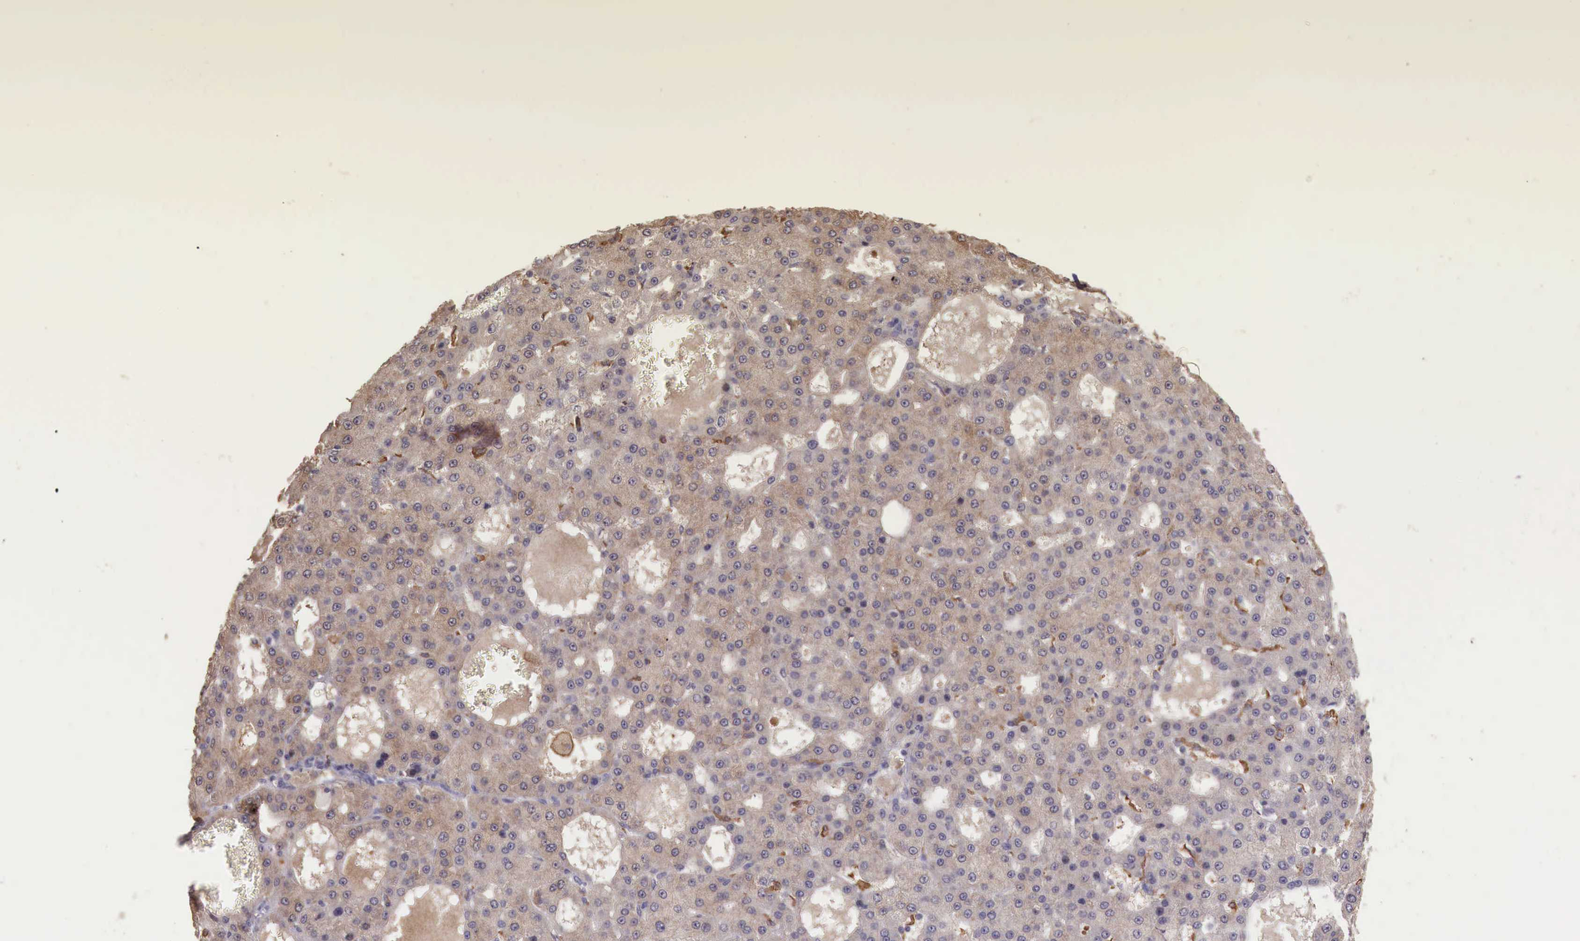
{"staining": {"intensity": "weak", "quantity": "25%-75%", "location": "cytoplasmic/membranous"}, "tissue": "liver cancer", "cell_type": "Tumor cells", "image_type": "cancer", "snomed": [{"axis": "morphology", "description": "Carcinoma, Hepatocellular, NOS"}, {"axis": "topography", "description": "Liver"}], "caption": "Protein staining by immunohistochemistry displays weak cytoplasmic/membranous positivity in about 25%-75% of tumor cells in hepatocellular carcinoma (liver).", "gene": "CHRDL1", "patient": {"sex": "male", "age": 47}}